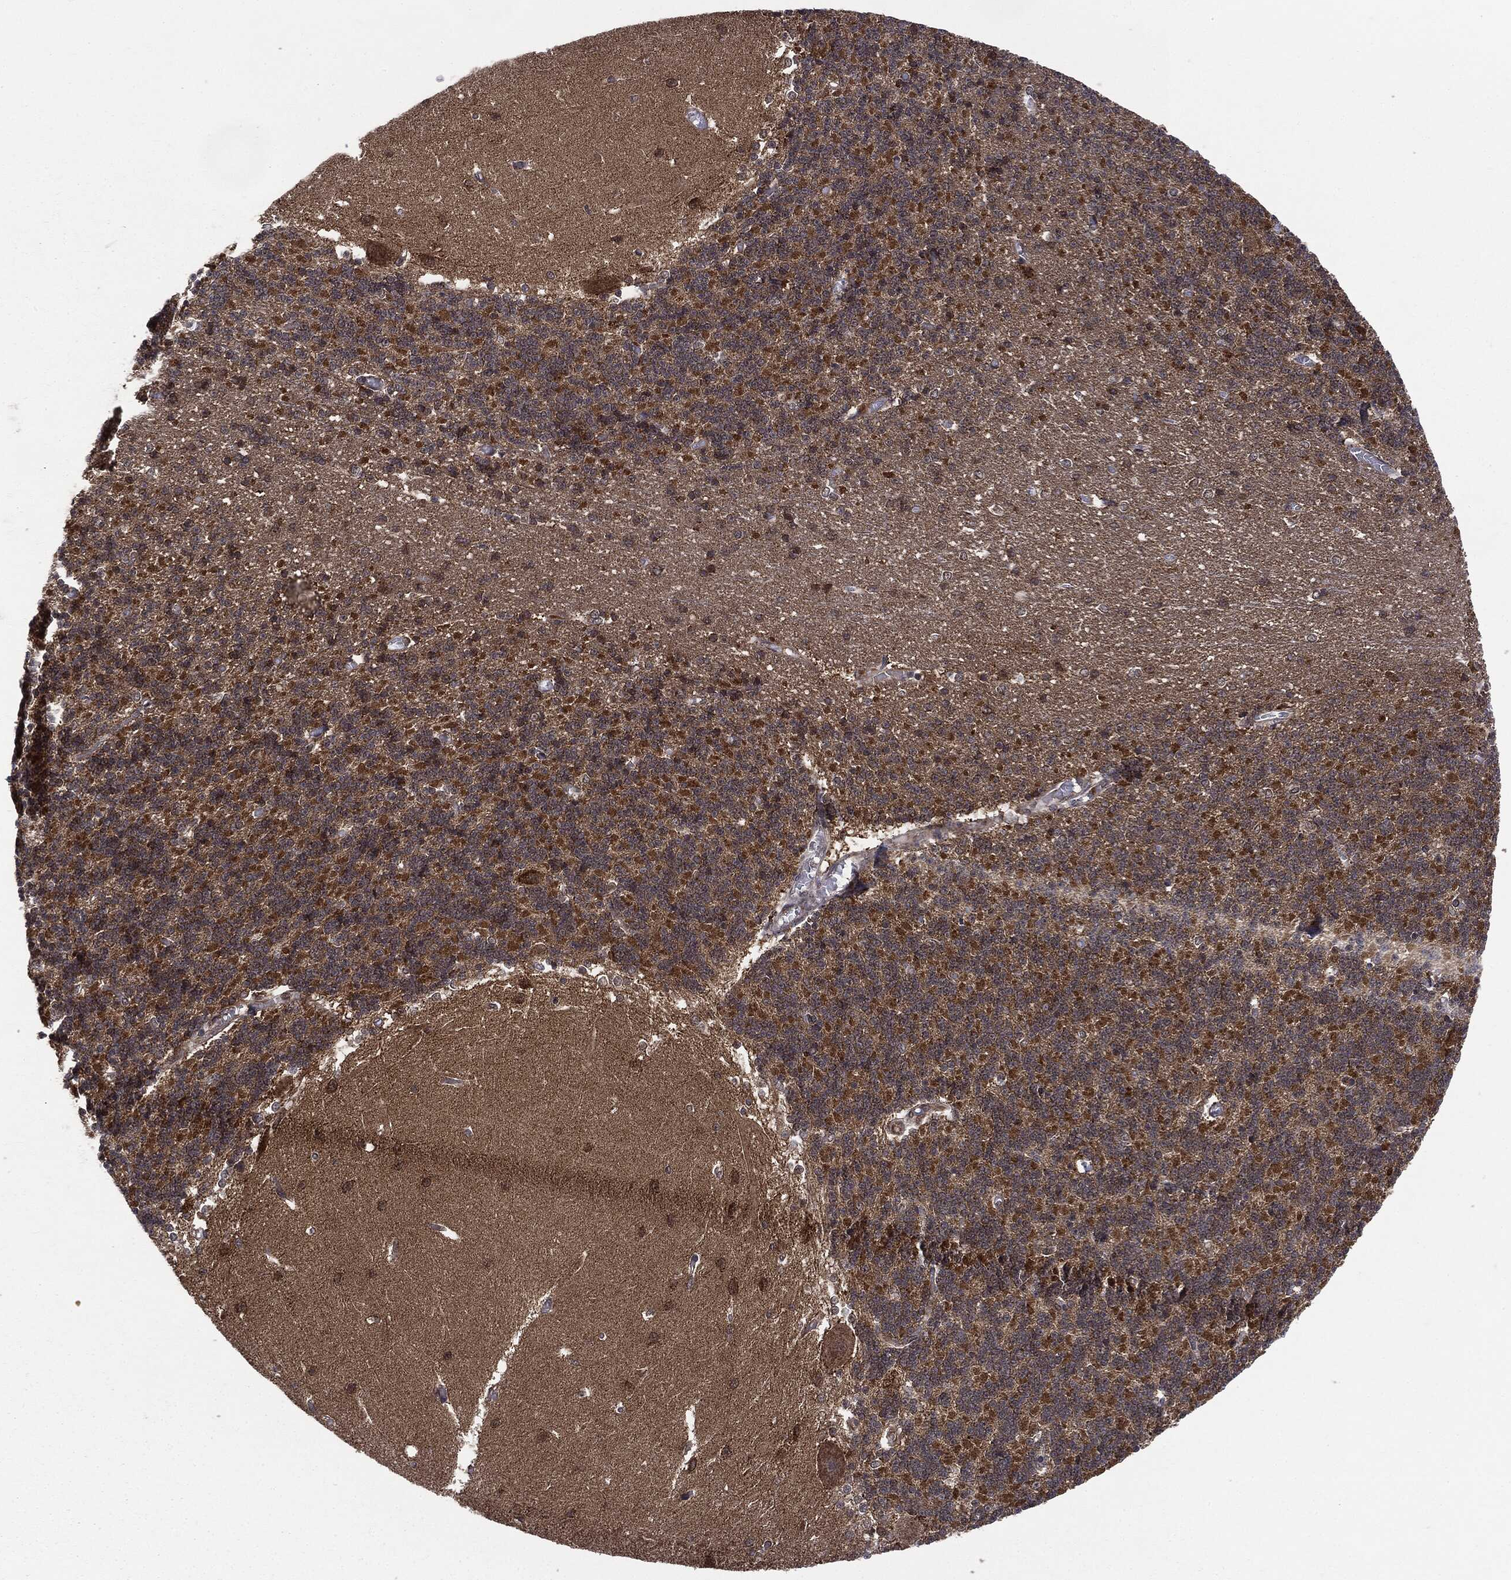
{"staining": {"intensity": "negative", "quantity": "none", "location": "none"}, "tissue": "cerebellum", "cell_type": "Cells in granular layer", "image_type": "normal", "snomed": [{"axis": "morphology", "description": "Normal tissue, NOS"}, {"axis": "topography", "description": "Cerebellum"}], "caption": "Cells in granular layer show no significant protein expression in benign cerebellum. (DAB immunohistochemistry visualized using brightfield microscopy, high magnification).", "gene": "PTPA", "patient": {"sex": "male", "age": 37}}